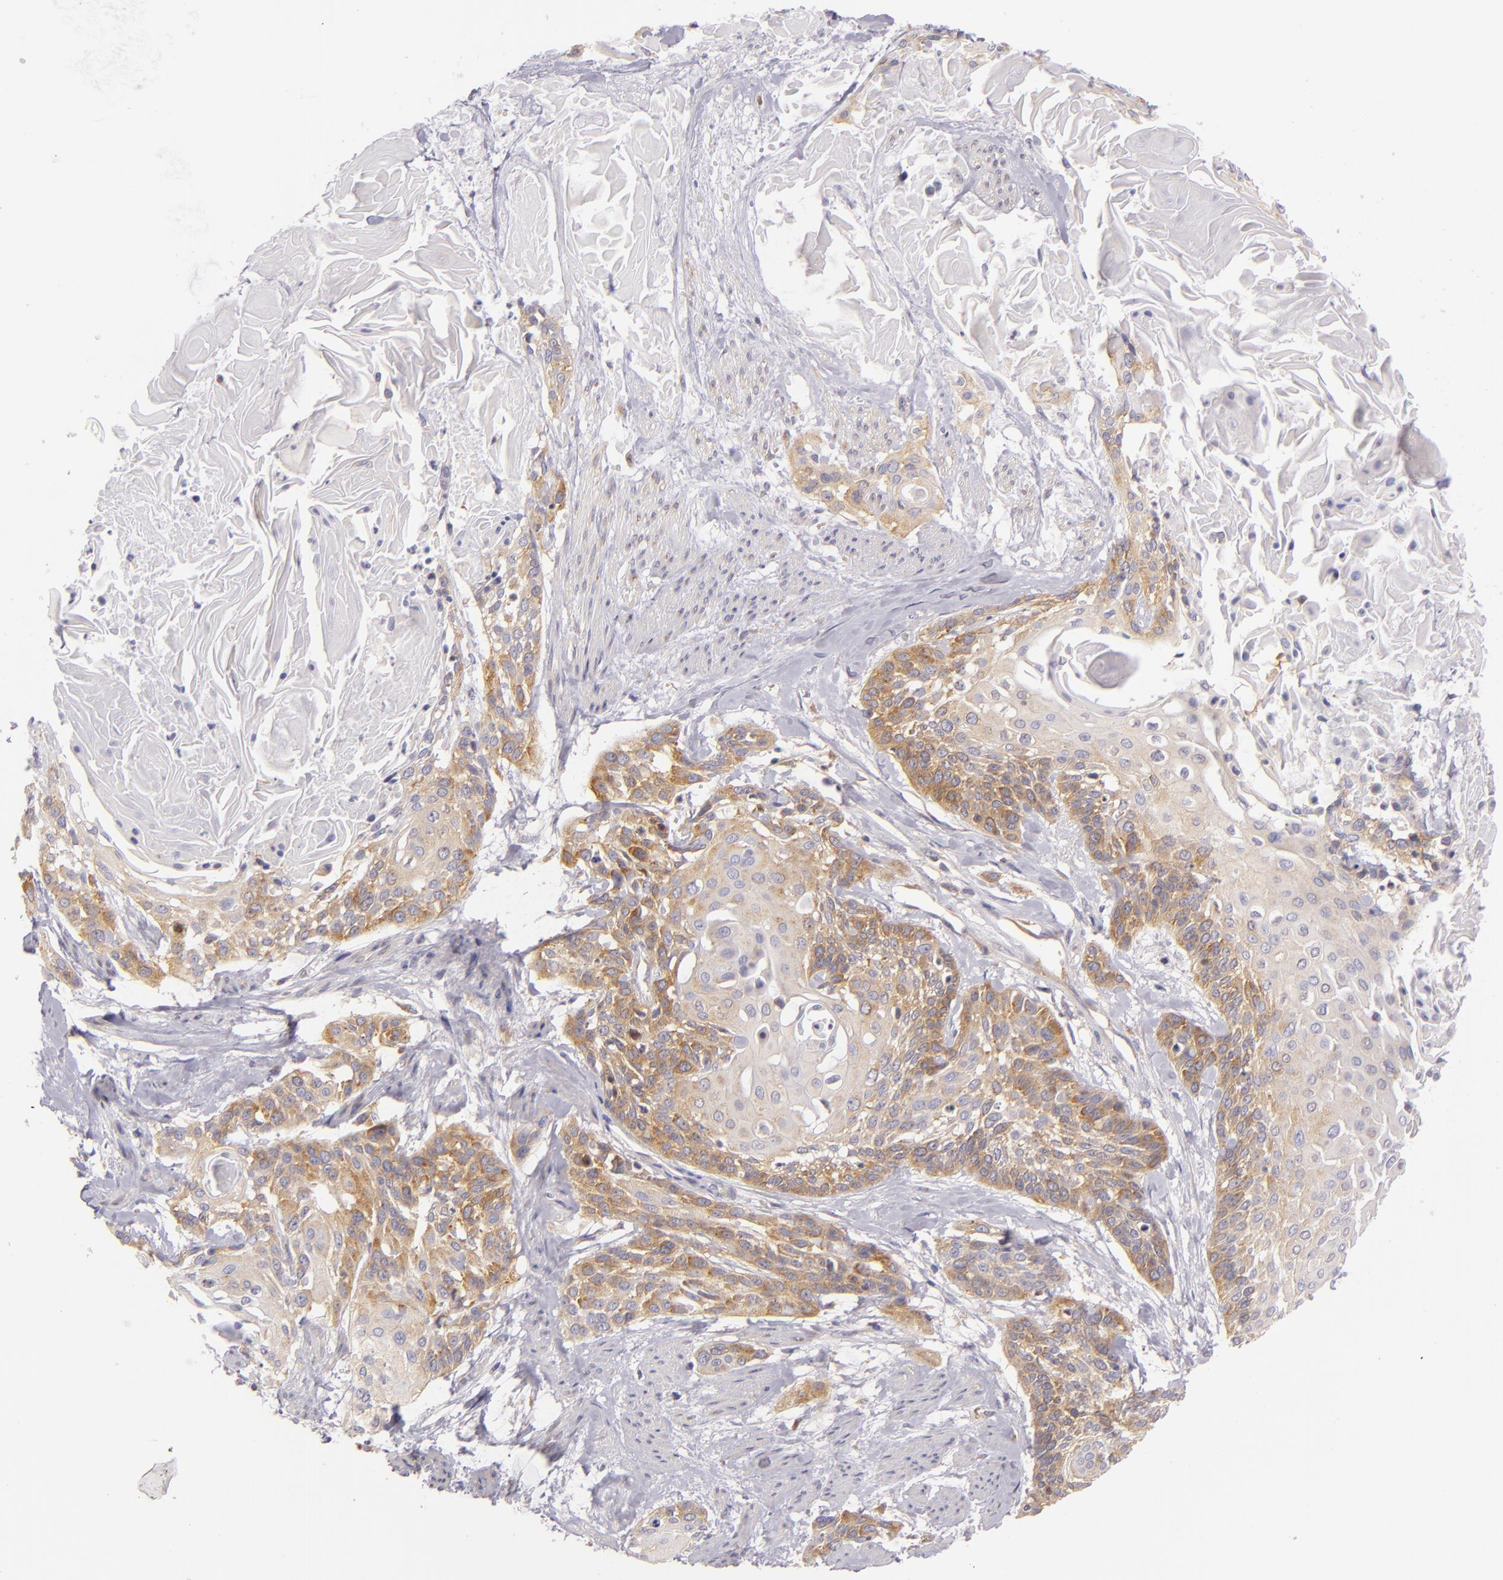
{"staining": {"intensity": "moderate", "quantity": ">75%", "location": "cytoplasmic/membranous"}, "tissue": "cervical cancer", "cell_type": "Tumor cells", "image_type": "cancer", "snomed": [{"axis": "morphology", "description": "Squamous cell carcinoma, NOS"}, {"axis": "topography", "description": "Cervix"}], "caption": "The photomicrograph demonstrates immunohistochemical staining of cervical cancer (squamous cell carcinoma). There is moderate cytoplasmic/membranous staining is seen in about >75% of tumor cells. The protein is stained brown, and the nuclei are stained in blue (DAB (3,3'-diaminobenzidine) IHC with brightfield microscopy, high magnification).", "gene": "UPF3B", "patient": {"sex": "female", "age": 57}}